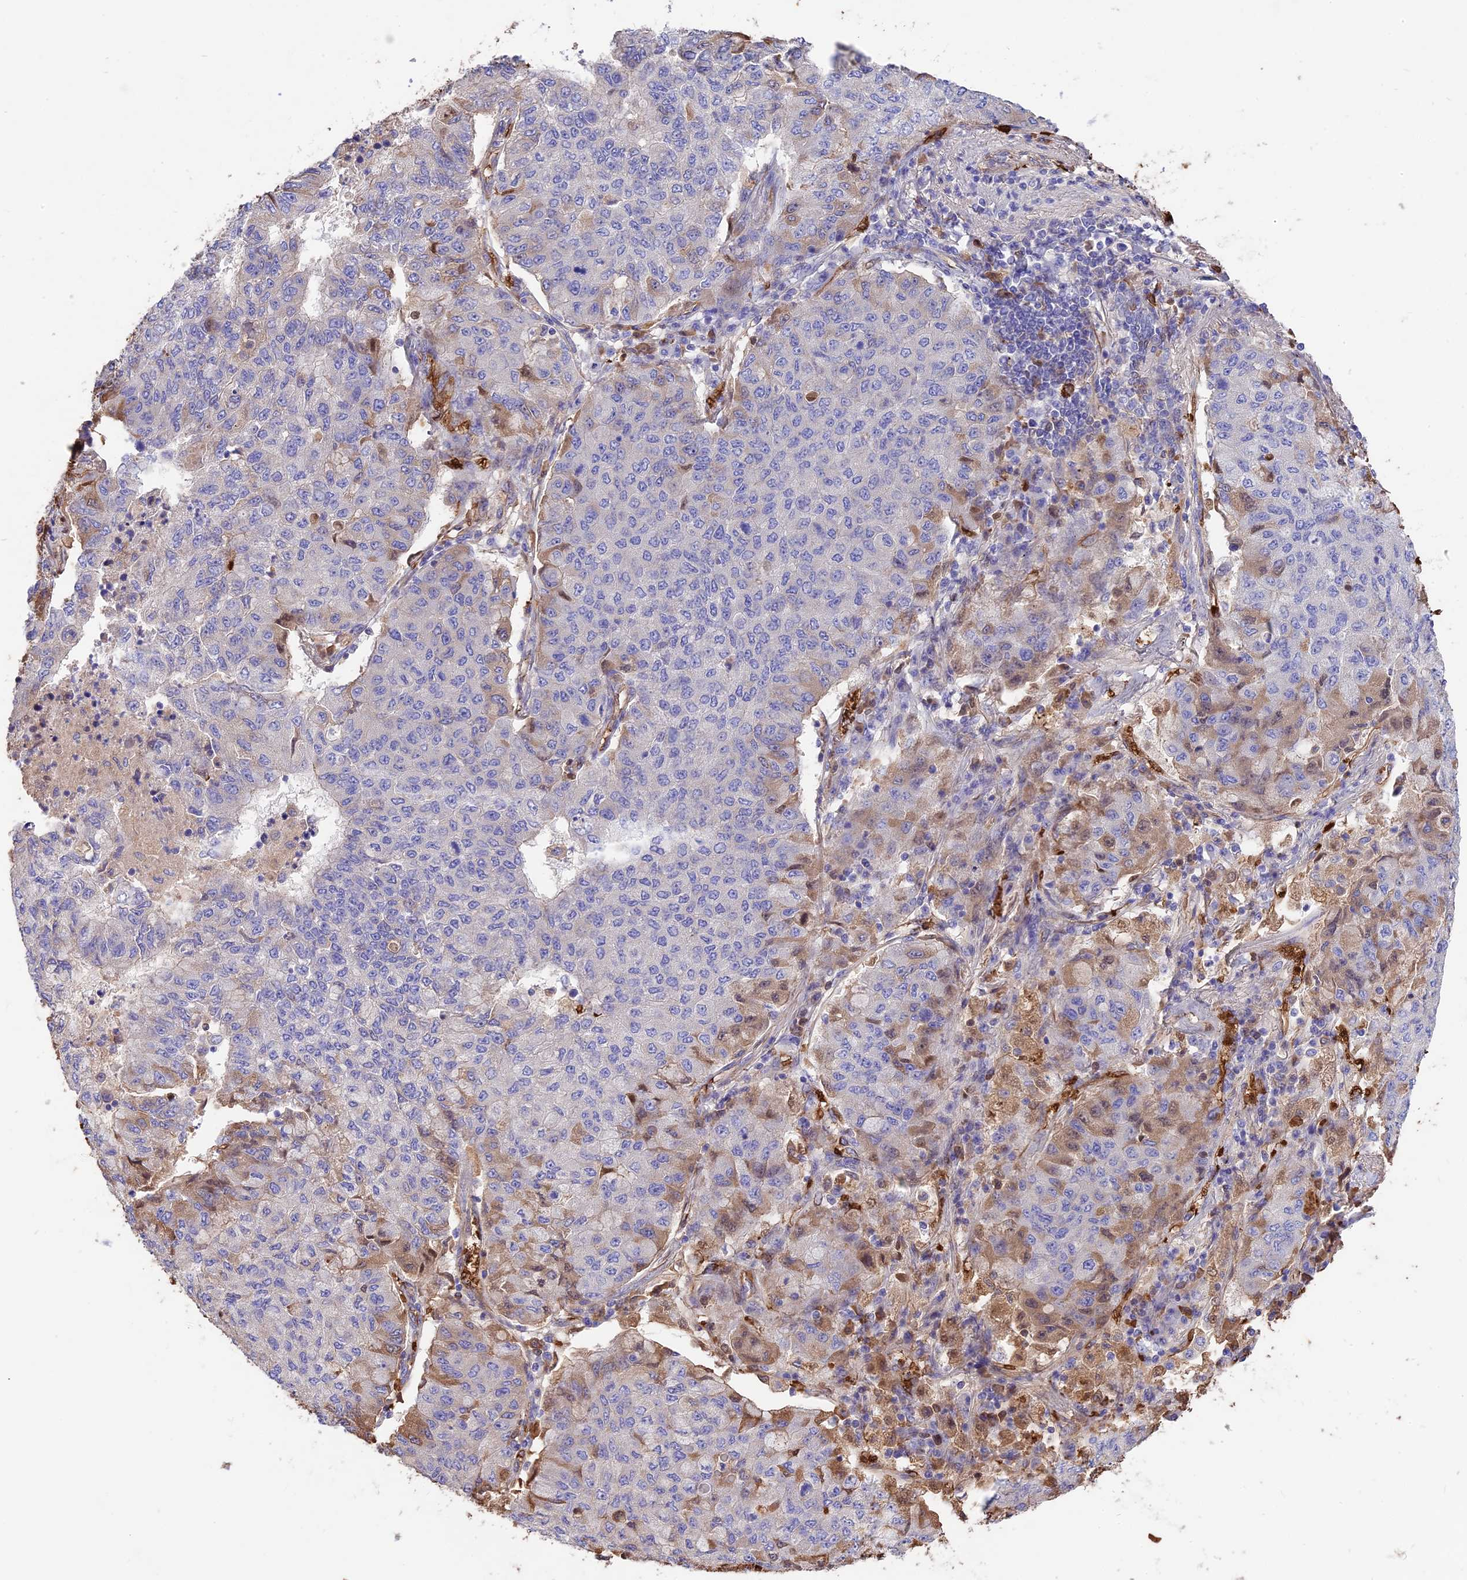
{"staining": {"intensity": "weak", "quantity": "<25%", "location": "cytoplasmic/membranous"}, "tissue": "lung cancer", "cell_type": "Tumor cells", "image_type": "cancer", "snomed": [{"axis": "morphology", "description": "Squamous cell carcinoma, NOS"}, {"axis": "topography", "description": "Lung"}], "caption": "DAB (3,3'-diaminobenzidine) immunohistochemical staining of lung squamous cell carcinoma demonstrates no significant positivity in tumor cells.", "gene": "TTC4", "patient": {"sex": "male", "age": 74}}